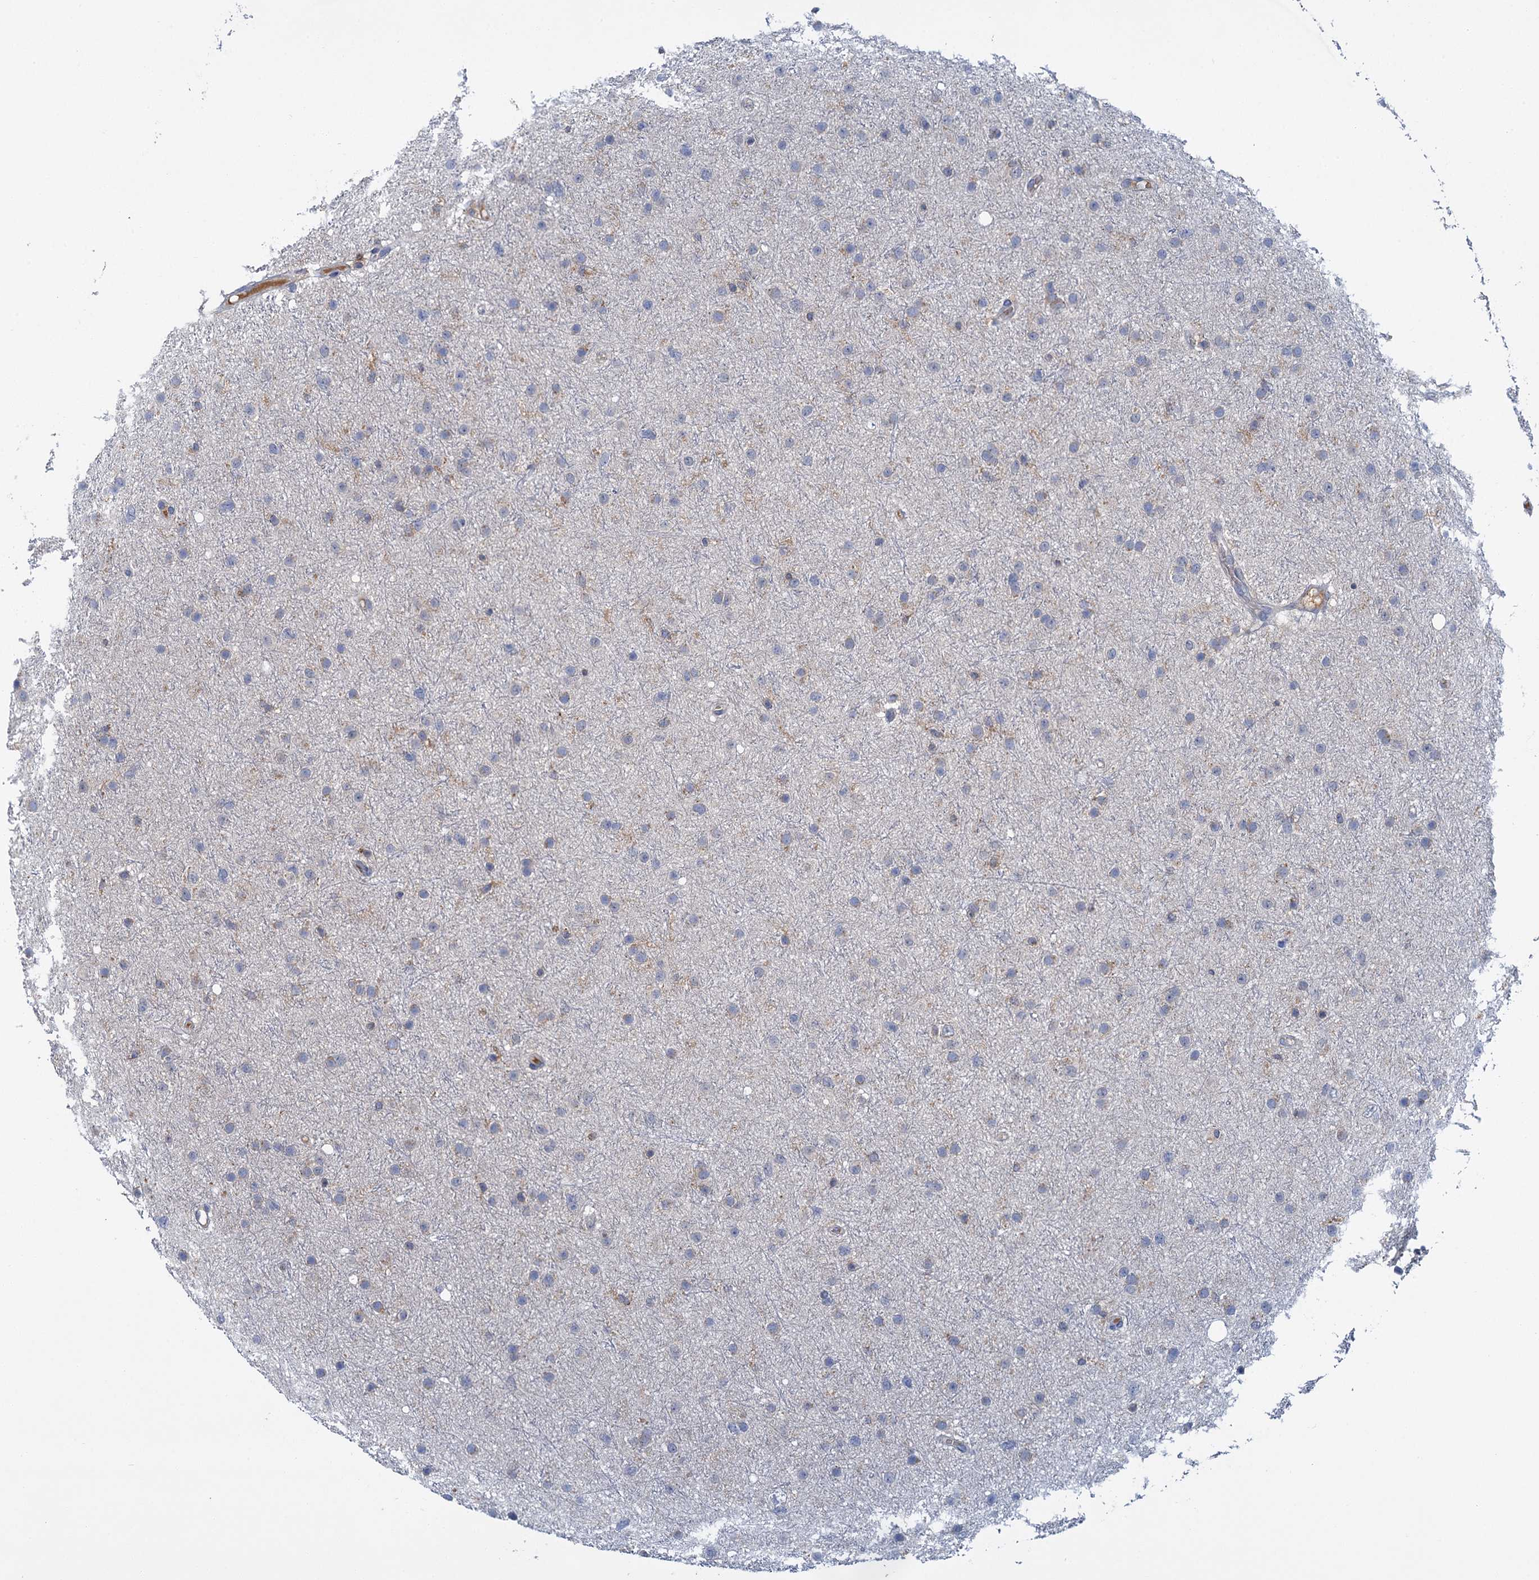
{"staining": {"intensity": "negative", "quantity": "none", "location": "none"}, "tissue": "glioma", "cell_type": "Tumor cells", "image_type": "cancer", "snomed": [{"axis": "morphology", "description": "Glioma, malignant, Low grade"}, {"axis": "topography", "description": "Cerebral cortex"}], "caption": "Glioma stained for a protein using IHC reveals no staining tumor cells.", "gene": "FGFR2", "patient": {"sex": "female", "age": 39}}